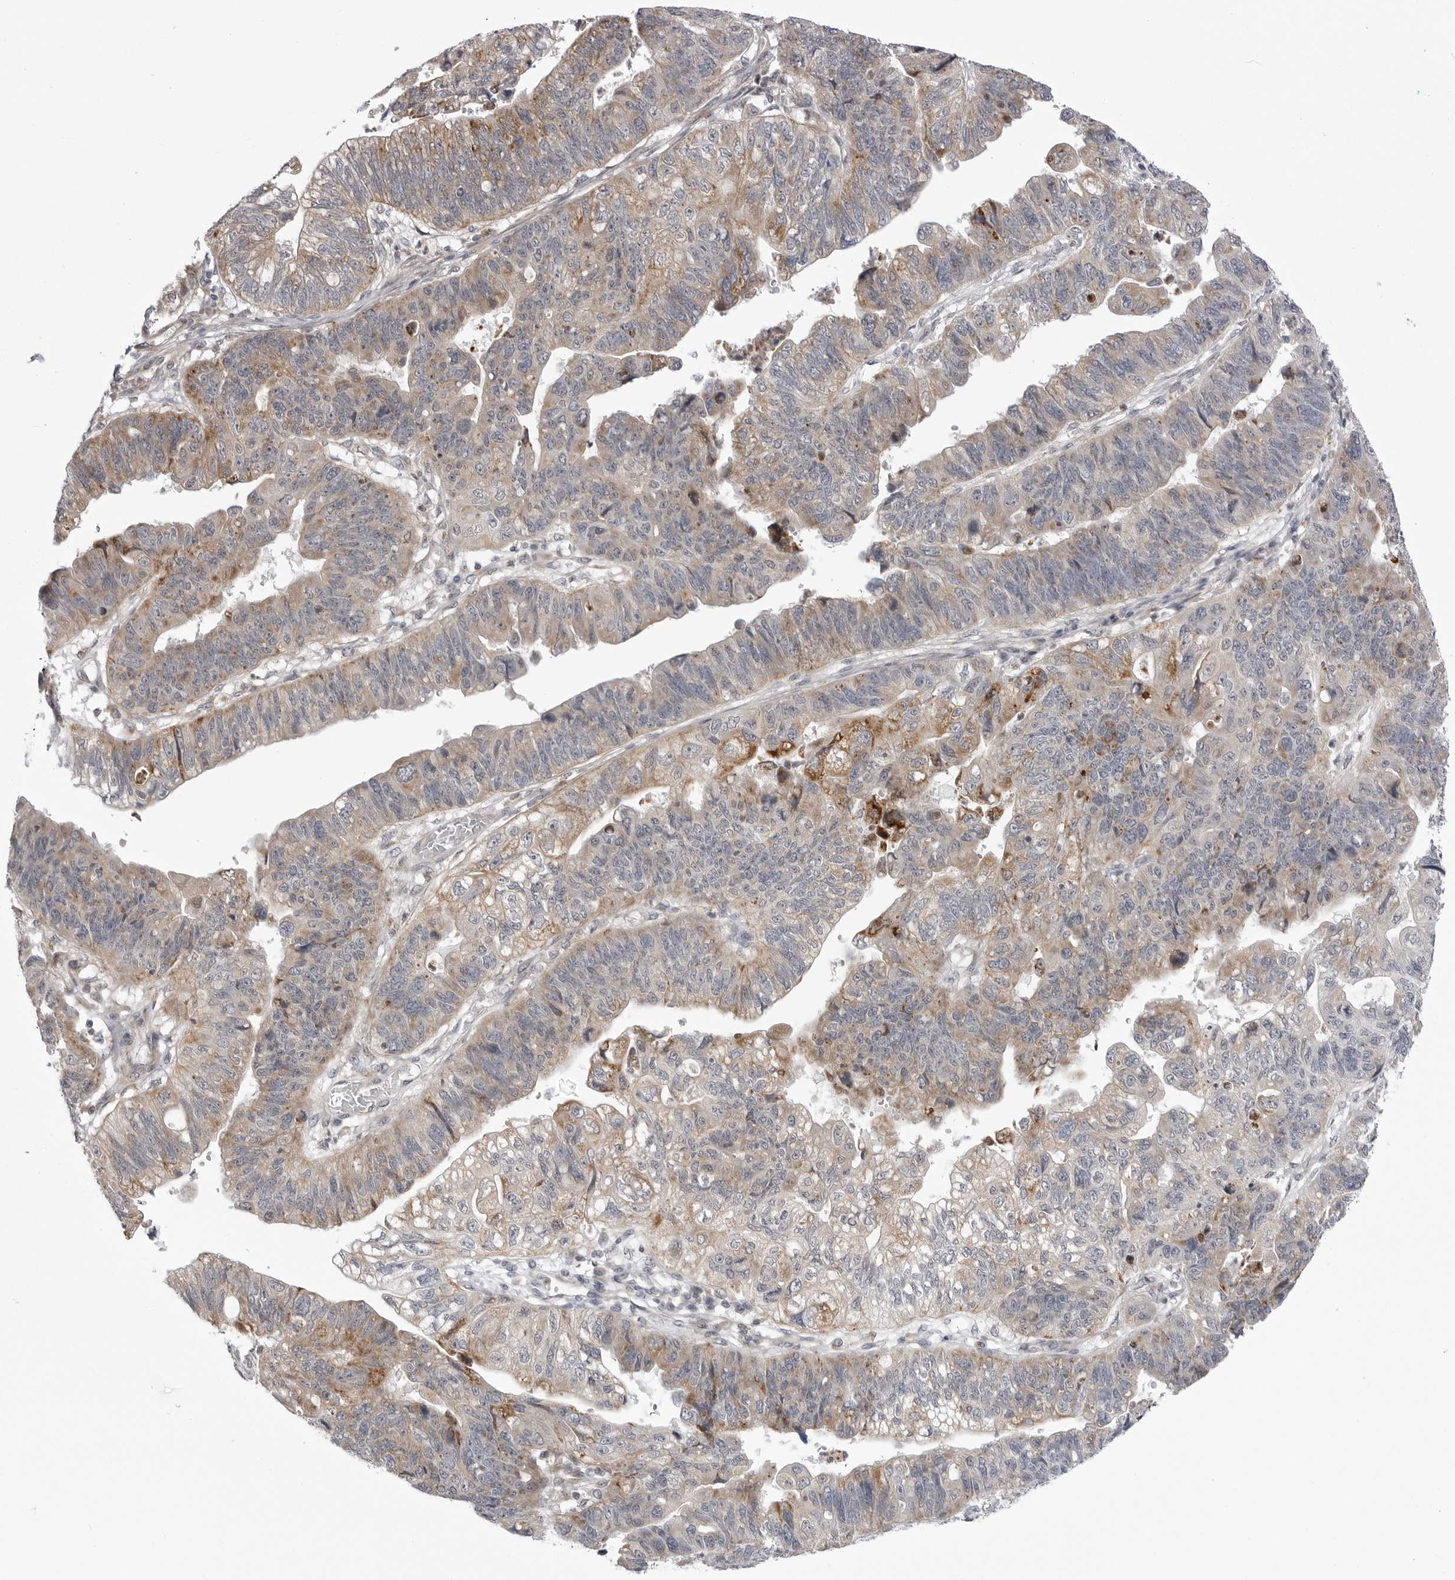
{"staining": {"intensity": "weak", "quantity": "25%-75%", "location": "cytoplasmic/membranous"}, "tissue": "stomach cancer", "cell_type": "Tumor cells", "image_type": "cancer", "snomed": [{"axis": "morphology", "description": "Adenocarcinoma, NOS"}, {"axis": "topography", "description": "Stomach"}], "caption": "The immunohistochemical stain shows weak cytoplasmic/membranous positivity in tumor cells of adenocarcinoma (stomach) tissue.", "gene": "CCDC18", "patient": {"sex": "male", "age": 59}}